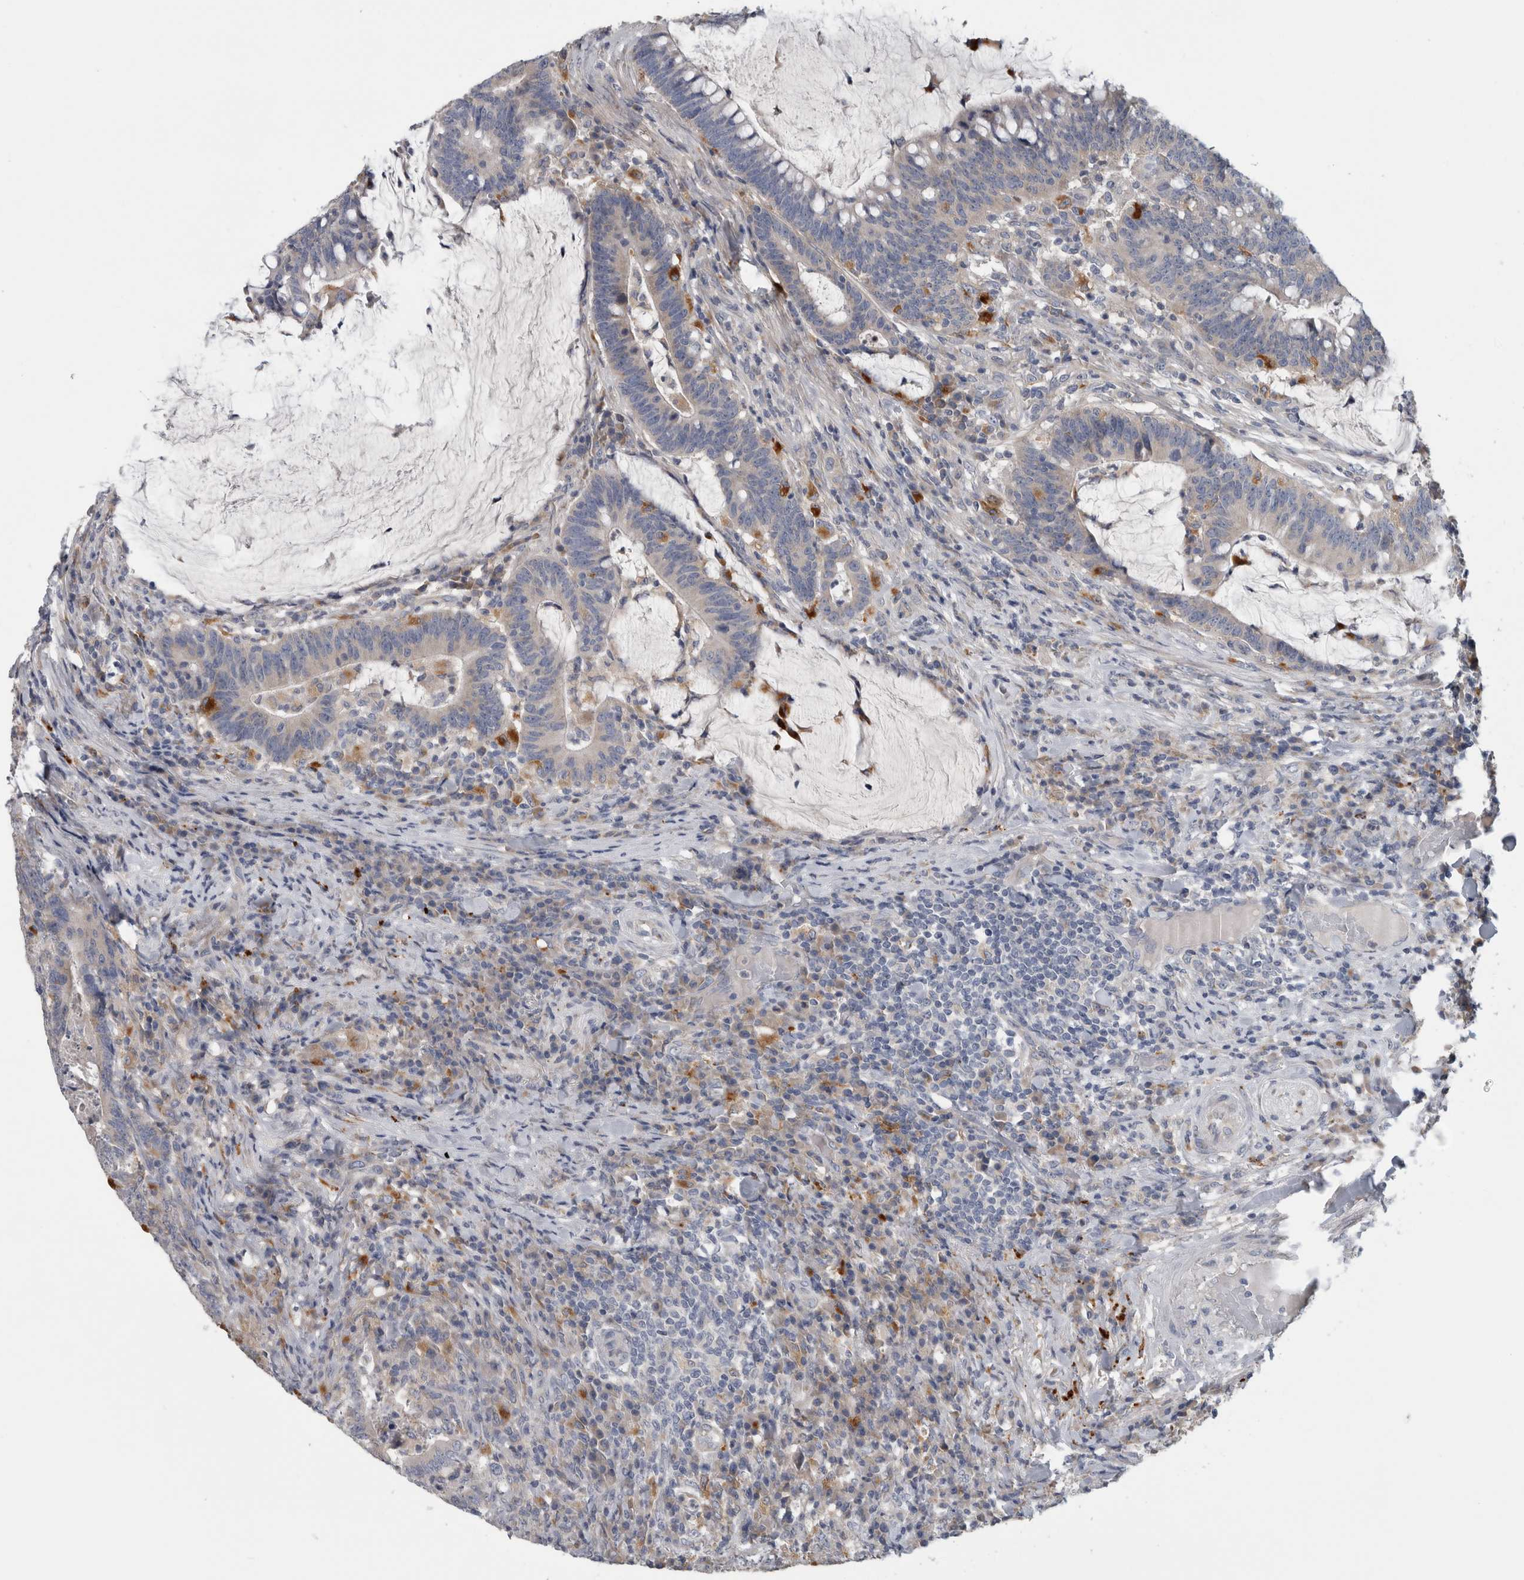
{"staining": {"intensity": "negative", "quantity": "none", "location": "none"}, "tissue": "colorectal cancer", "cell_type": "Tumor cells", "image_type": "cancer", "snomed": [{"axis": "morphology", "description": "Adenocarcinoma, NOS"}, {"axis": "topography", "description": "Colon"}], "caption": "Adenocarcinoma (colorectal) was stained to show a protein in brown. There is no significant staining in tumor cells.", "gene": "ATXN2", "patient": {"sex": "female", "age": 66}}